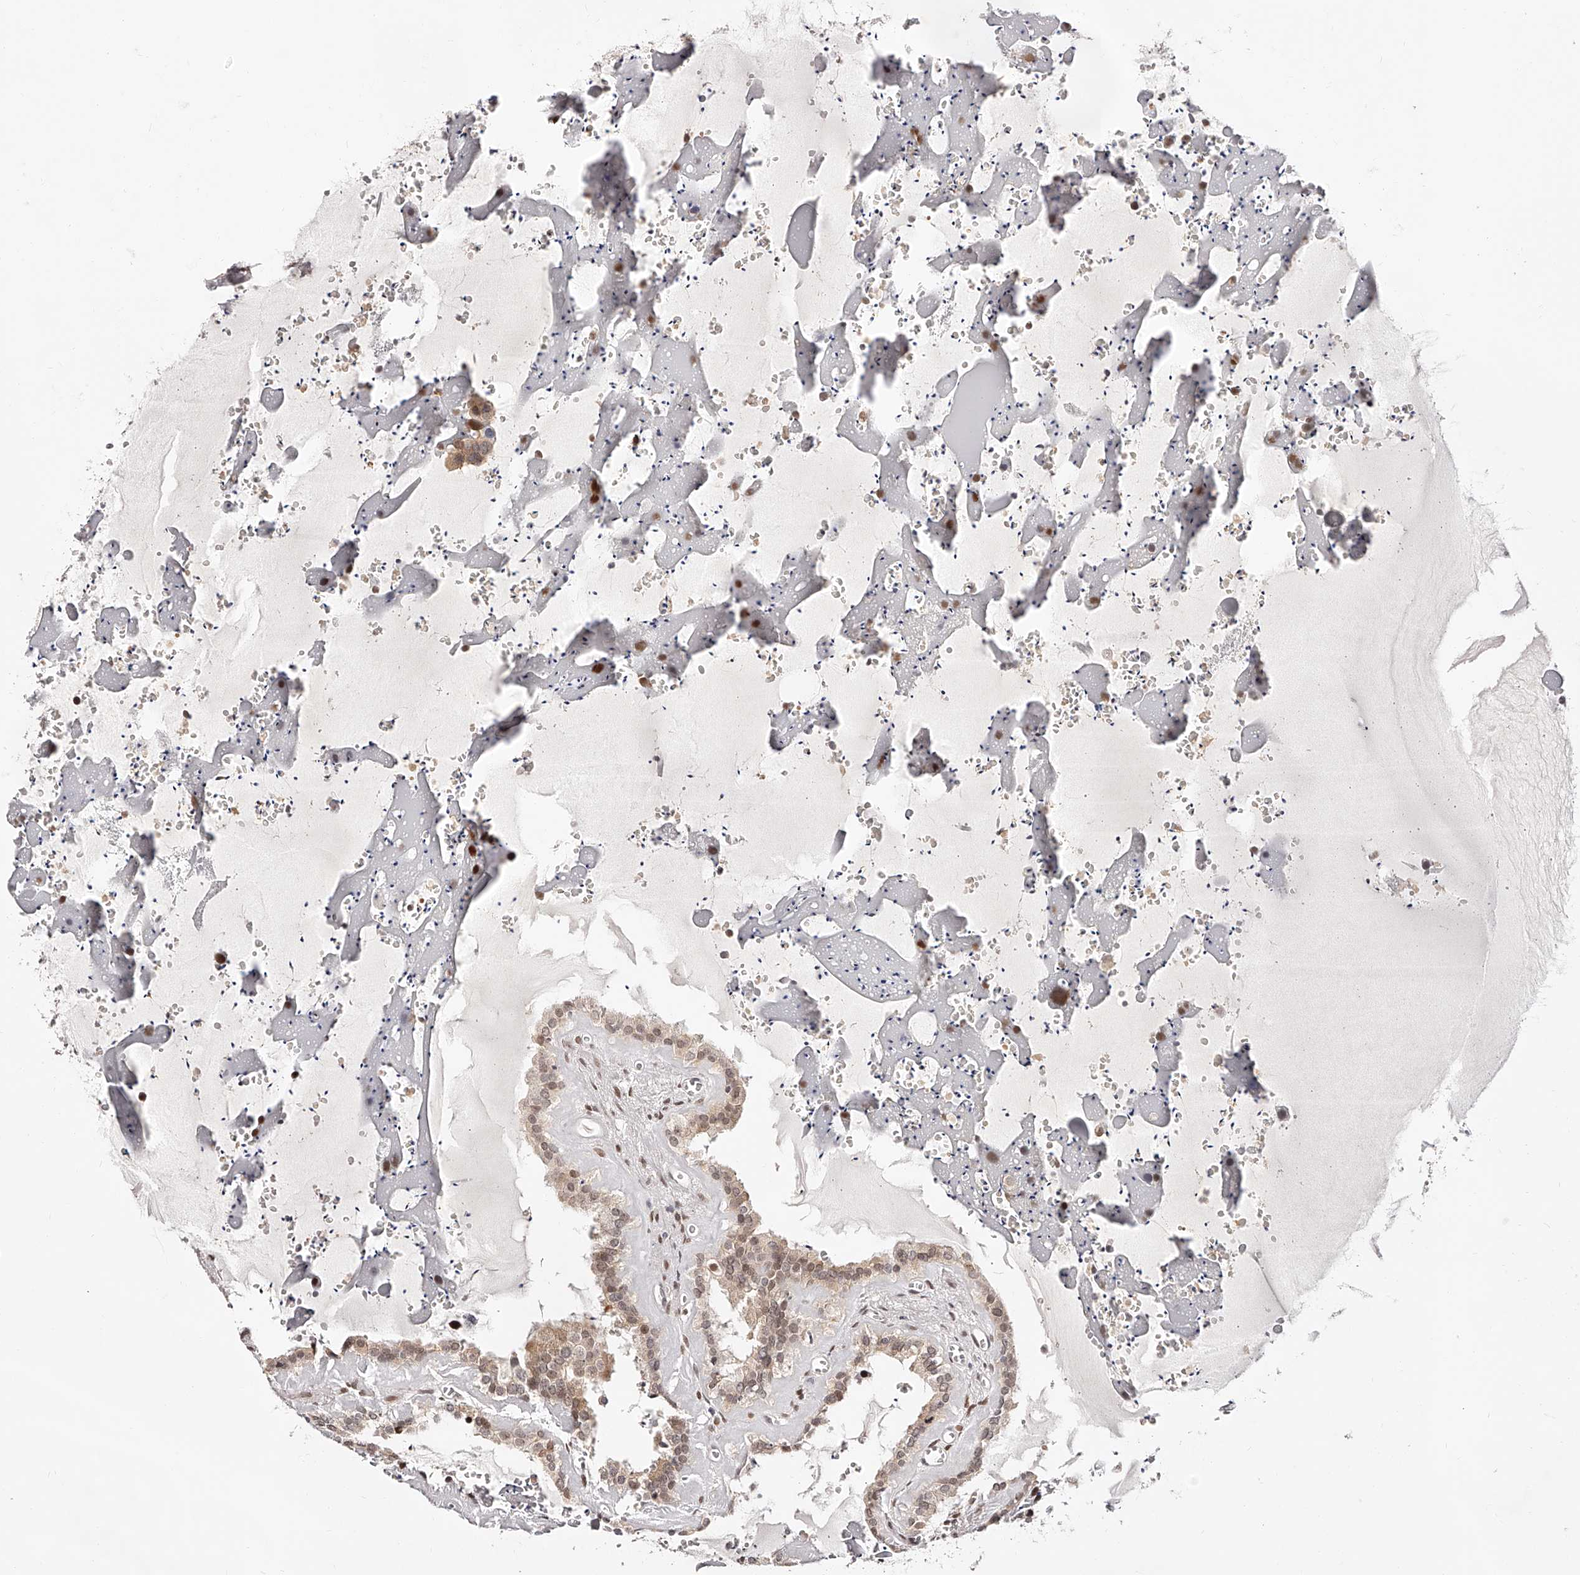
{"staining": {"intensity": "weak", "quantity": "25%-75%", "location": "cytoplasmic/membranous,nuclear"}, "tissue": "seminal vesicle", "cell_type": "Glandular cells", "image_type": "normal", "snomed": [{"axis": "morphology", "description": "Normal tissue, NOS"}, {"axis": "topography", "description": "Prostate"}, {"axis": "topography", "description": "Seminal veicle"}], "caption": "This micrograph exhibits immunohistochemistry (IHC) staining of unremarkable human seminal vesicle, with low weak cytoplasmic/membranous,nuclear staining in approximately 25%-75% of glandular cells.", "gene": "USF3", "patient": {"sex": "male", "age": 59}}